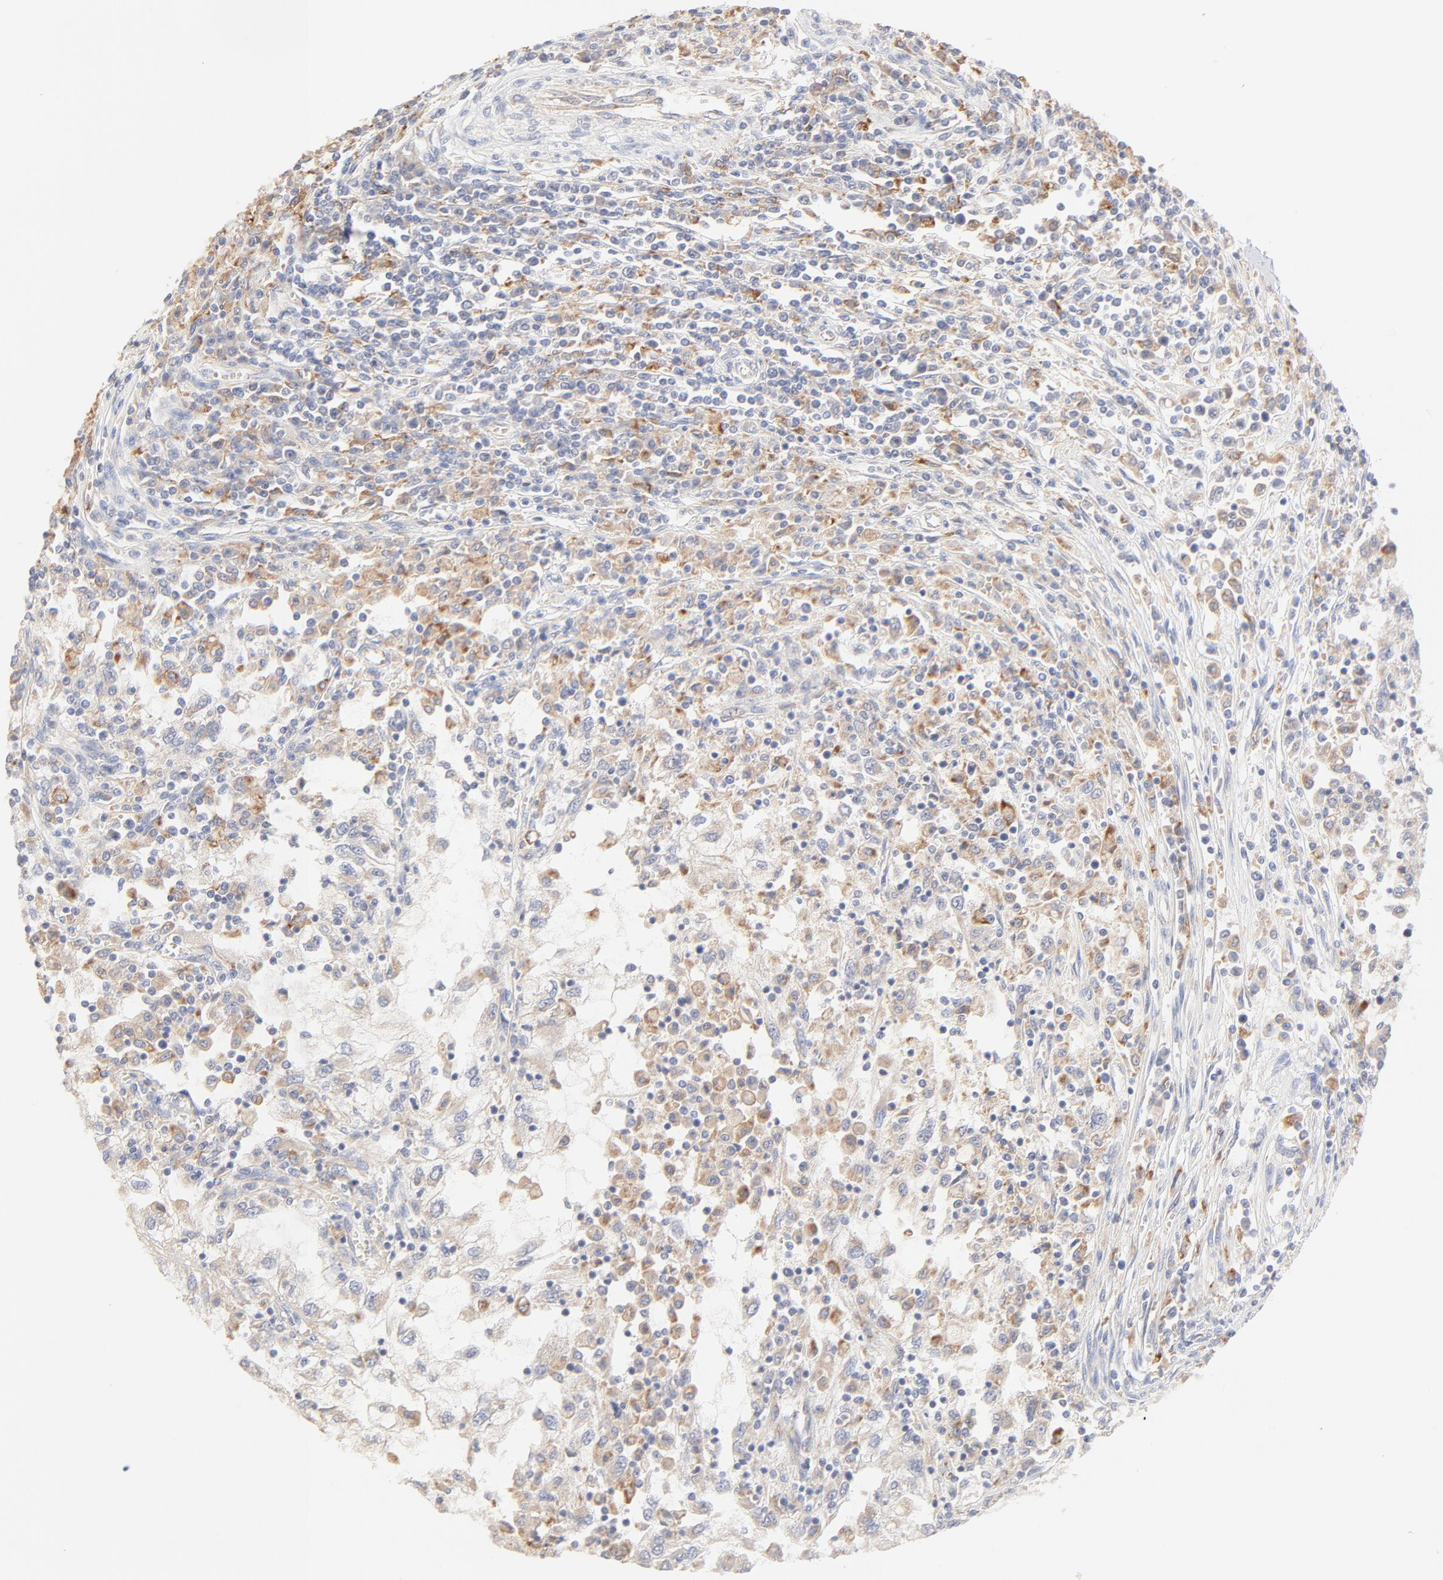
{"staining": {"intensity": "weak", "quantity": "25%-75%", "location": "cytoplasmic/membranous"}, "tissue": "renal cancer", "cell_type": "Tumor cells", "image_type": "cancer", "snomed": [{"axis": "morphology", "description": "Normal tissue, NOS"}, {"axis": "morphology", "description": "Adenocarcinoma, NOS"}, {"axis": "topography", "description": "Kidney"}], "caption": "Immunohistochemistry (IHC) of renal adenocarcinoma reveals low levels of weak cytoplasmic/membranous staining in approximately 25%-75% of tumor cells.", "gene": "MTERF2", "patient": {"sex": "male", "age": 71}}